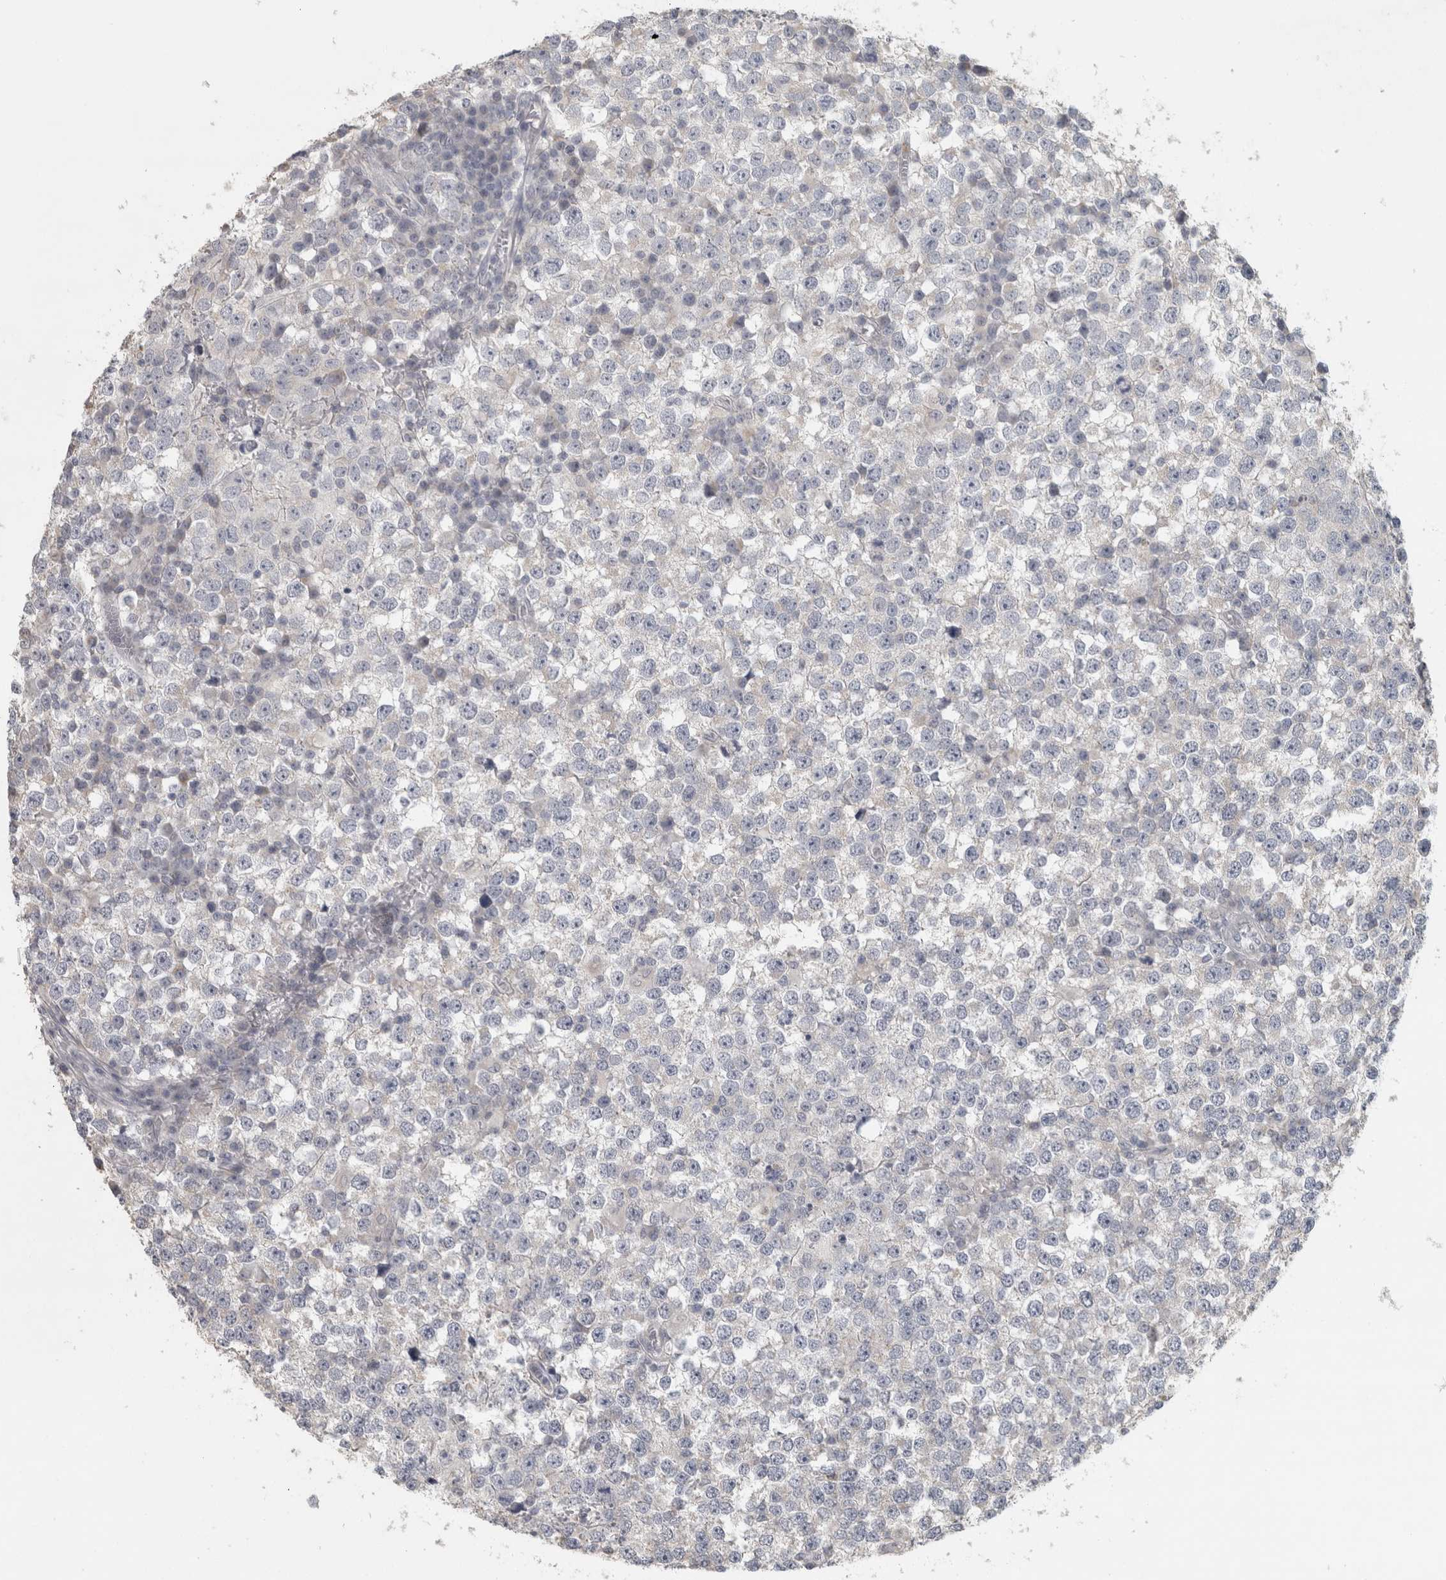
{"staining": {"intensity": "negative", "quantity": "none", "location": "none"}, "tissue": "testis cancer", "cell_type": "Tumor cells", "image_type": "cancer", "snomed": [{"axis": "morphology", "description": "Seminoma, NOS"}, {"axis": "topography", "description": "Testis"}], "caption": "A high-resolution histopathology image shows immunohistochemistry (IHC) staining of testis cancer, which shows no significant expression in tumor cells.", "gene": "PTPRN2", "patient": {"sex": "male", "age": 65}}